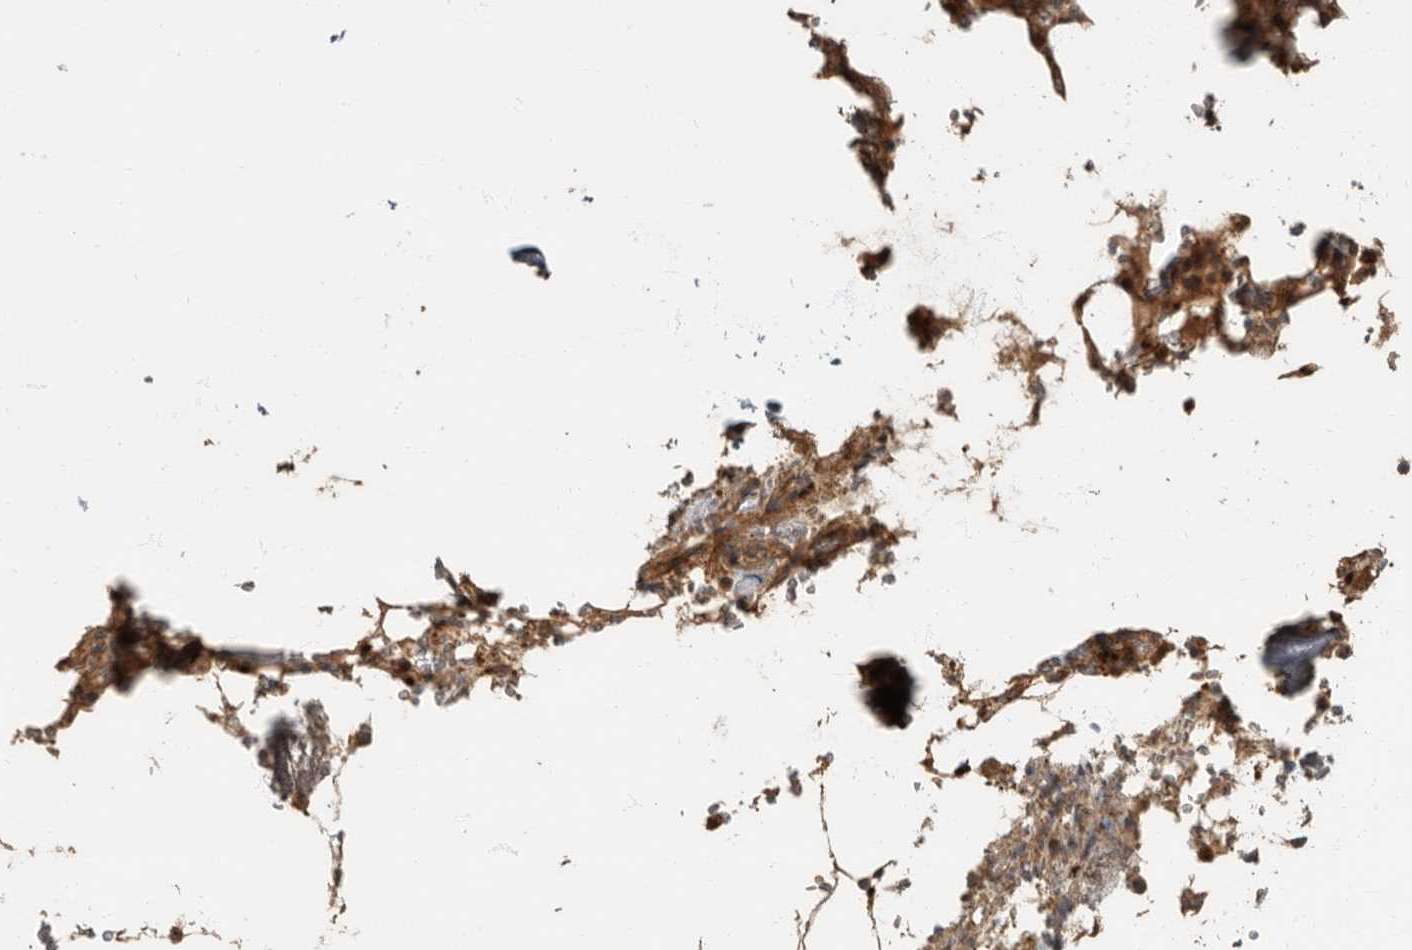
{"staining": {"intensity": "strong", "quantity": "25%-75%", "location": "cytoplasmic/membranous,nuclear"}, "tissue": "bone marrow", "cell_type": "Hematopoietic cells", "image_type": "normal", "snomed": [{"axis": "morphology", "description": "Normal tissue, NOS"}, {"axis": "topography", "description": "Bone marrow"}], "caption": "Strong cytoplasmic/membranous,nuclear positivity is identified in about 25%-75% of hematopoietic cells in unremarkable bone marrow.", "gene": "DAAM1", "patient": {"sex": "male", "age": 70}}